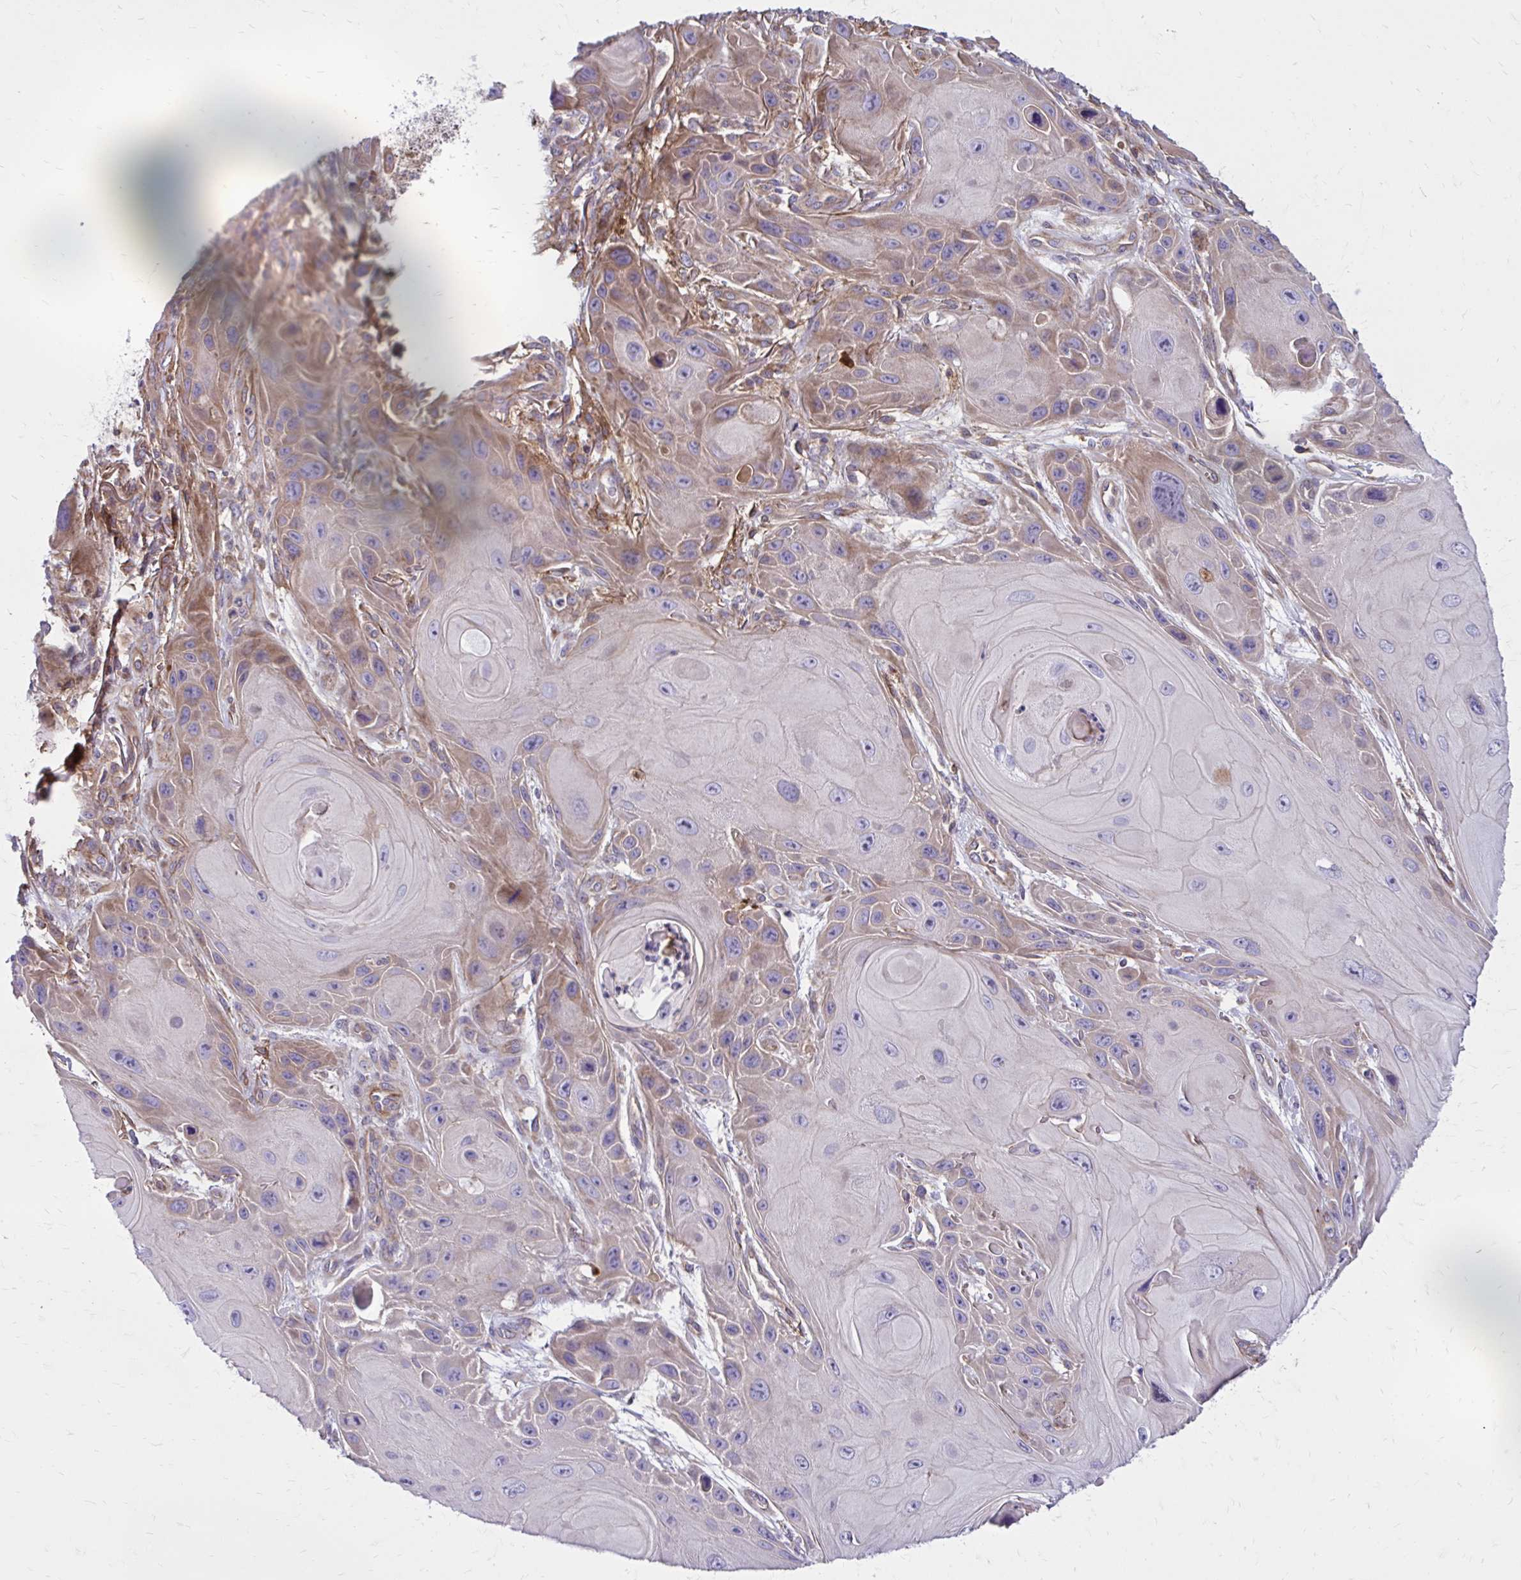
{"staining": {"intensity": "moderate", "quantity": "<25%", "location": "cytoplasmic/membranous"}, "tissue": "skin cancer", "cell_type": "Tumor cells", "image_type": "cancer", "snomed": [{"axis": "morphology", "description": "Squamous cell carcinoma, NOS"}, {"axis": "topography", "description": "Skin"}], "caption": "The immunohistochemical stain shows moderate cytoplasmic/membranous staining in tumor cells of skin cancer tissue.", "gene": "FAP", "patient": {"sex": "female", "age": 94}}